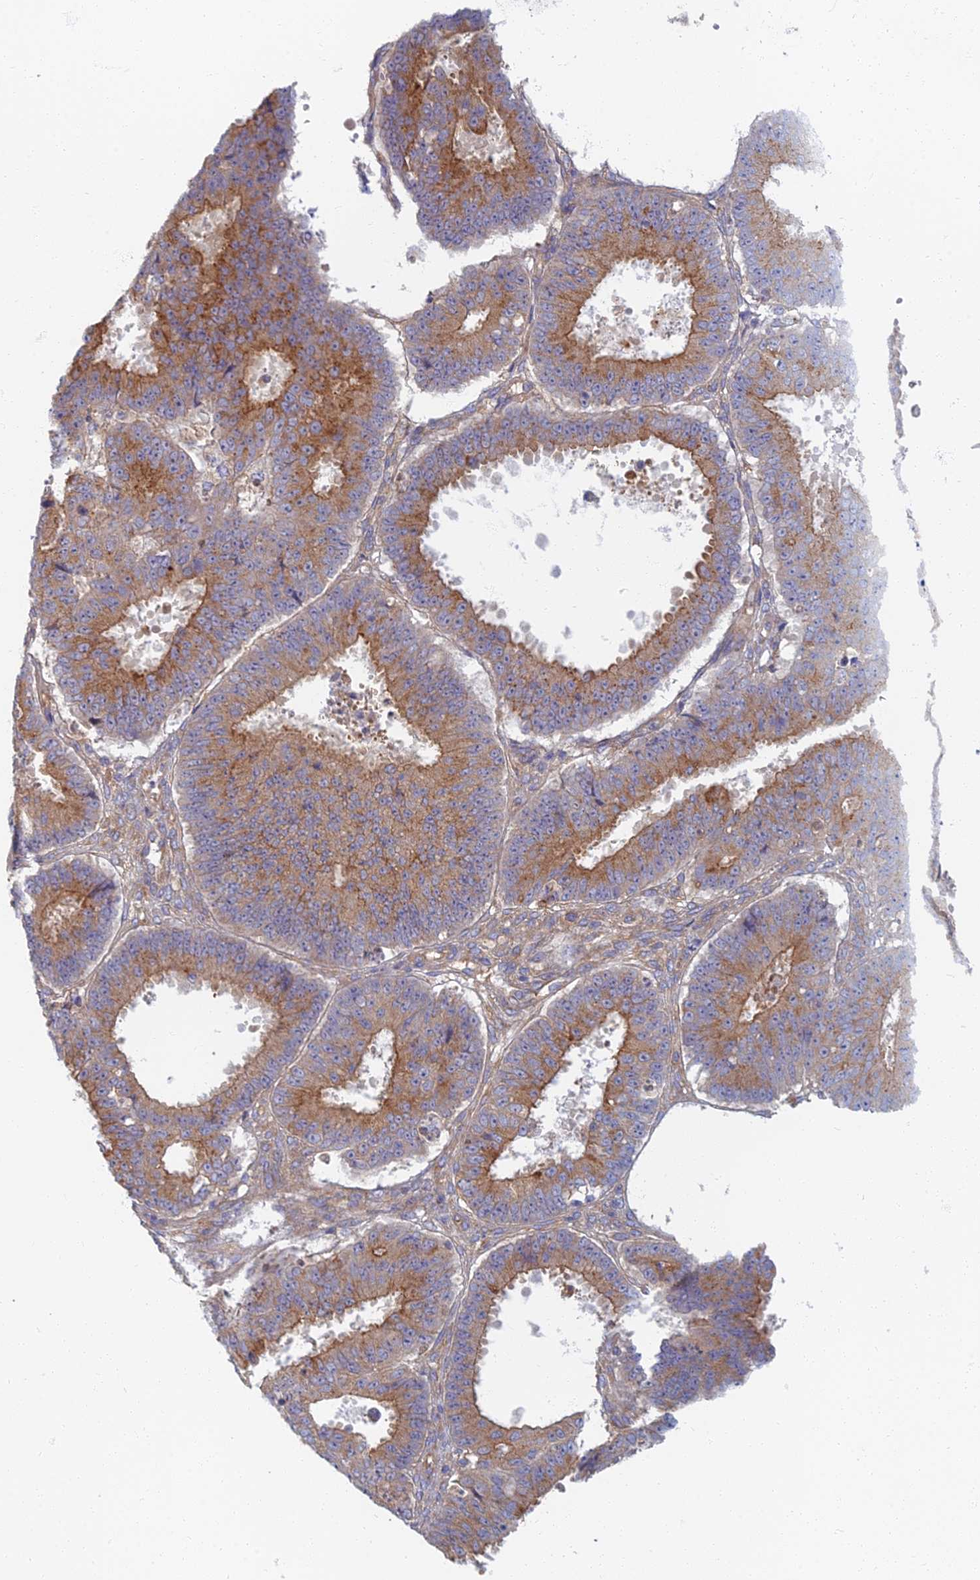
{"staining": {"intensity": "moderate", "quantity": ">75%", "location": "cytoplasmic/membranous"}, "tissue": "ovarian cancer", "cell_type": "Tumor cells", "image_type": "cancer", "snomed": [{"axis": "morphology", "description": "Carcinoma, endometroid"}, {"axis": "topography", "description": "Appendix"}, {"axis": "topography", "description": "Ovary"}], "caption": "Ovarian cancer stained with DAB (3,3'-diaminobenzidine) immunohistochemistry exhibits medium levels of moderate cytoplasmic/membranous positivity in approximately >75% of tumor cells.", "gene": "PROX2", "patient": {"sex": "female", "age": 42}}